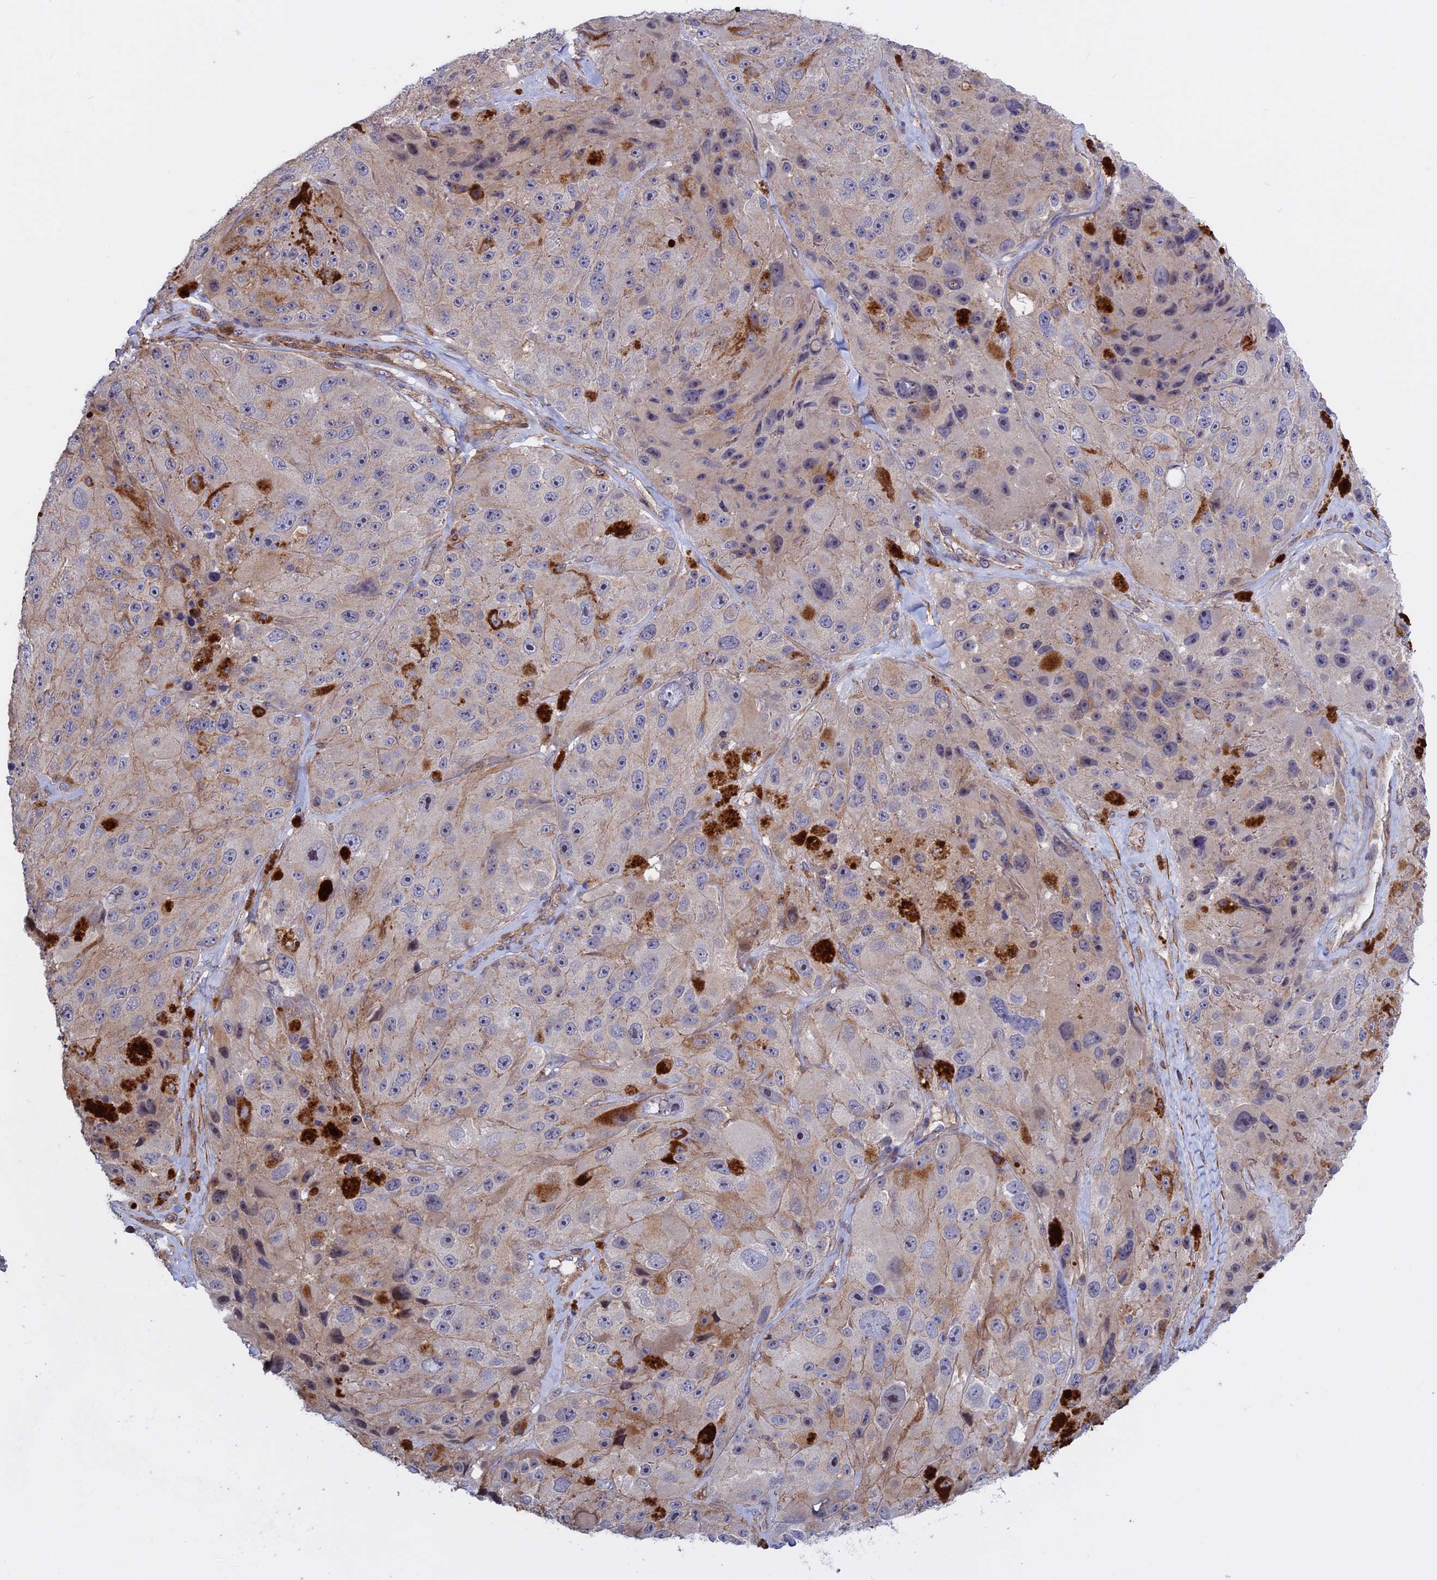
{"staining": {"intensity": "negative", "quantity": "none", "location": "none"}, "tissue": "melanoma", "cell_type": "Tumor cells", "image_type": "cancer", "snomed": [{"axis": "morphology", "description": "Malignant melanoma, Metastatic site"}, {"axis": "topography", "description": "Lymph node"}], "caption": "Tumor cells are negative for protein expression in human melanoma.", "gene": "LYPD5", "patient": {"sex": "male", "age": 62}}